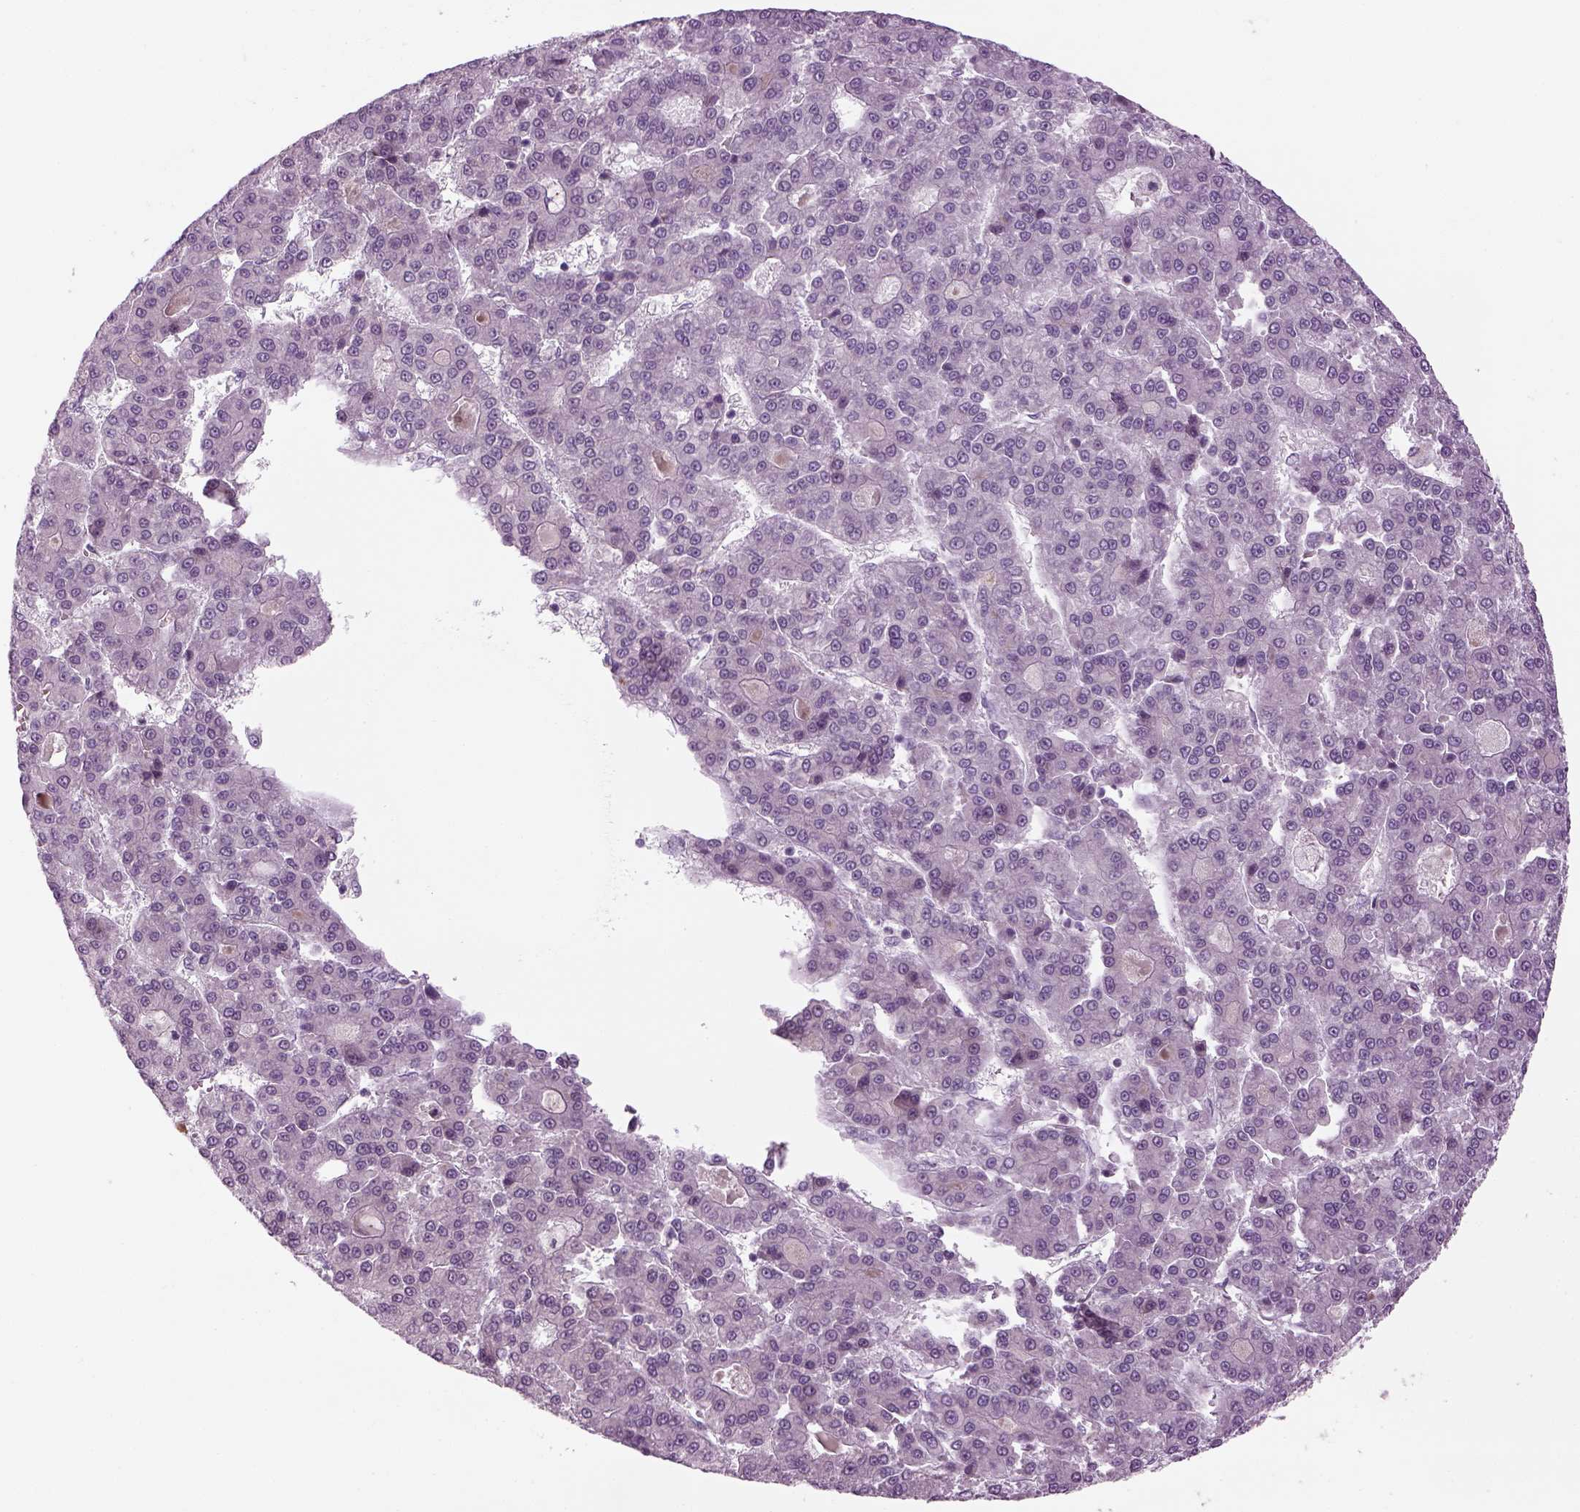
{"staining": {"intensity": "negative", "quantity": "none", "location": "none"}, "tissue": "liver cancer", "cell_type": "Tumor cells", "image_type": "cancer", "snomed": [{"axis": "morphology", "description": "Carcinoma, Hepatocellular, NOS"}, {"axis": "topography", "description": "Liver"}], "caption": "An IHC histopathology image of liver hepatocellular carcinoma is shown. There is no staining in tumor cells of liver hepatocellular carcinoma. Brightfield microscopy of immunohistochemistry stained with DAB (3,3'-diaminobenzidine) (brown) and hematoxylin (blue), captured at high magnification.", "gene": "LRRIQ3", "patient": {"sex": "male", "age": 70}}